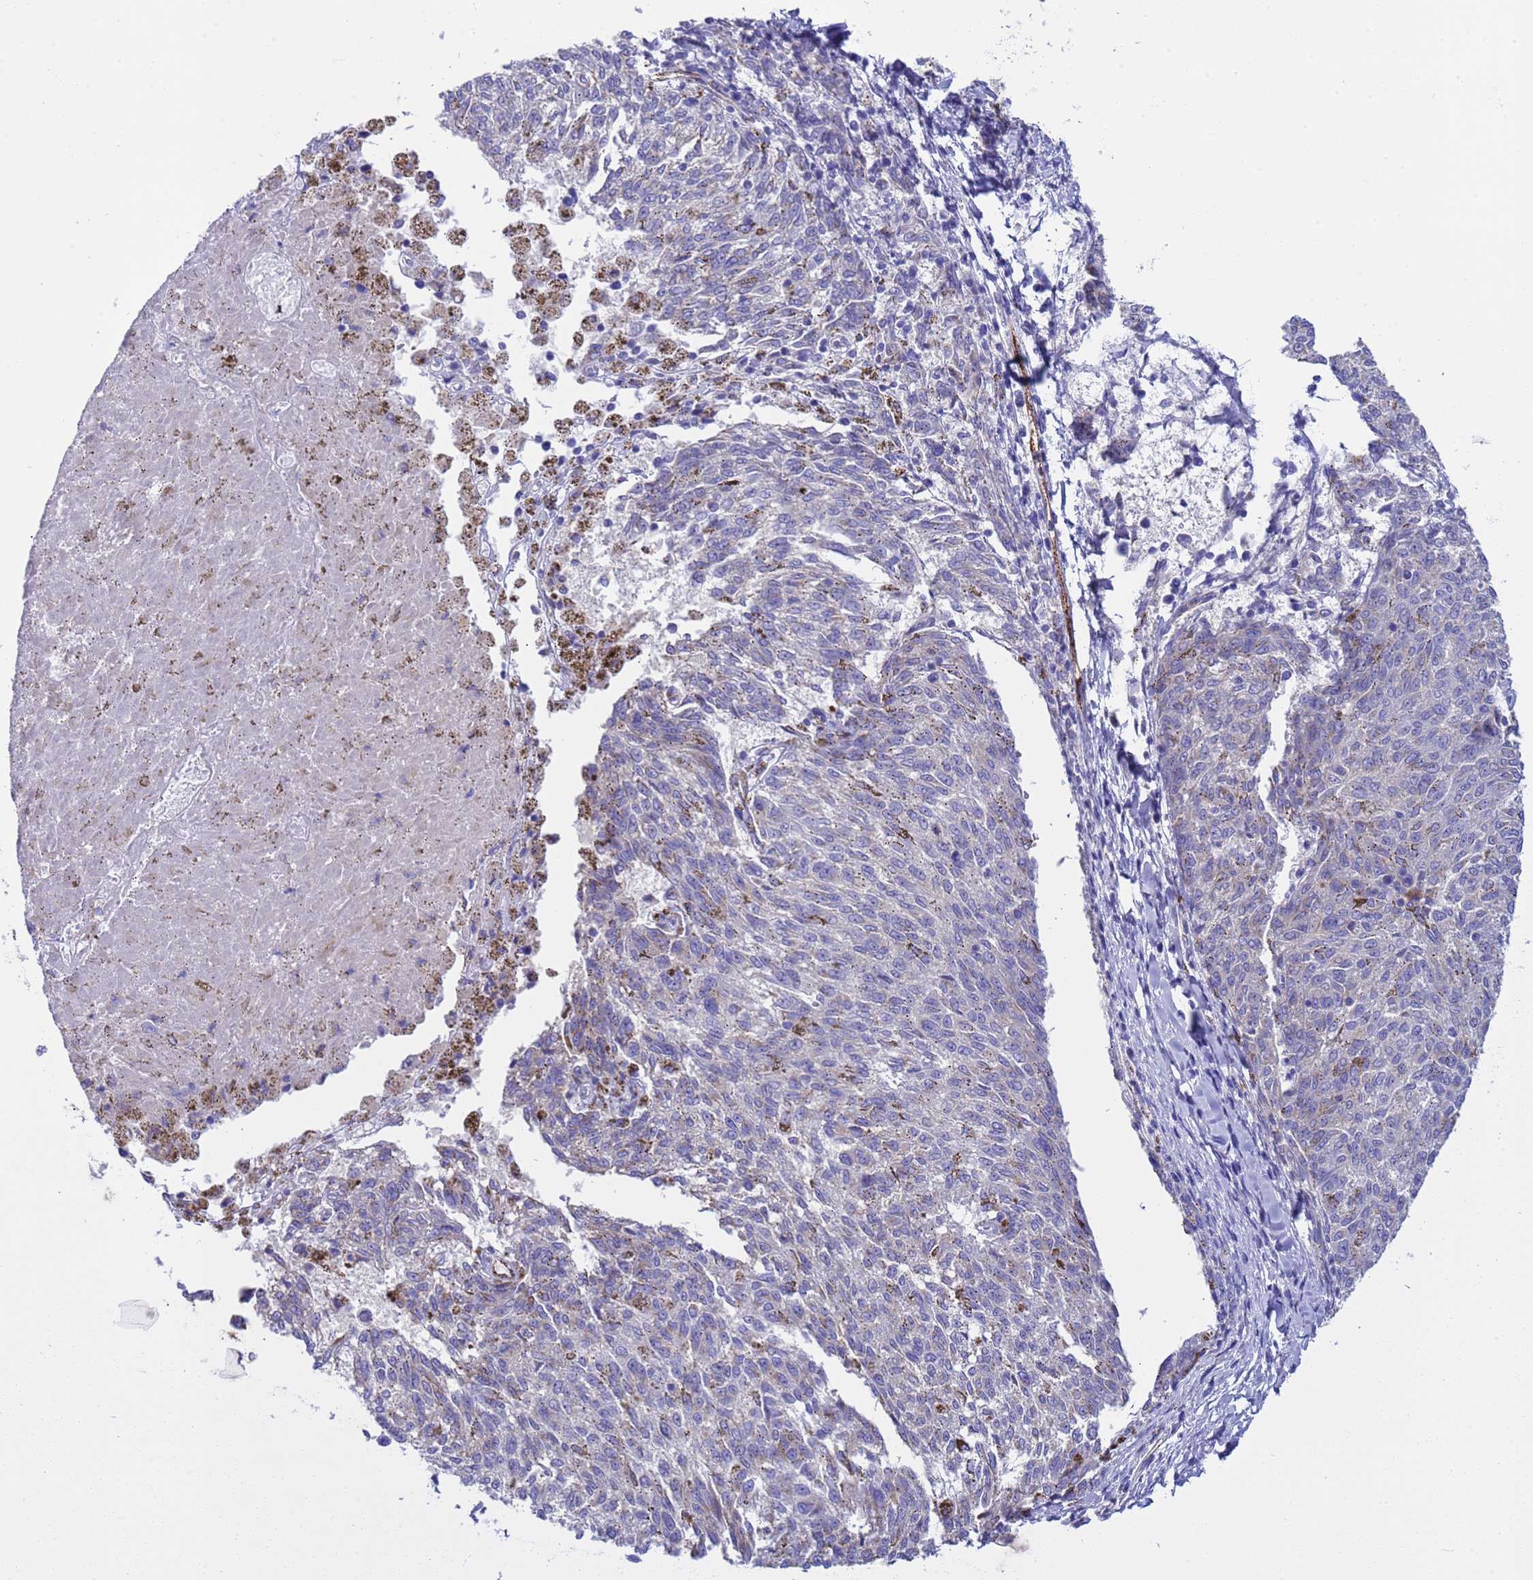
{"staining": {"intensity": "negative", "quantity": "none", "location": "none"}, "tissue": "melanoma", "cell_type": "Tumor cells", "image_type": "cancer", "snomed": [{"axis": "morphology", "description": "Malignant melanoma, NOS"}, {"axis": "topography", "description": "Skin"}], "caption": "Micrograph shows no protein positivity in tumor cells of melanoma tissue.", "gene": "ANAPC1", "patient": {"sex": "female", "age": 72}}